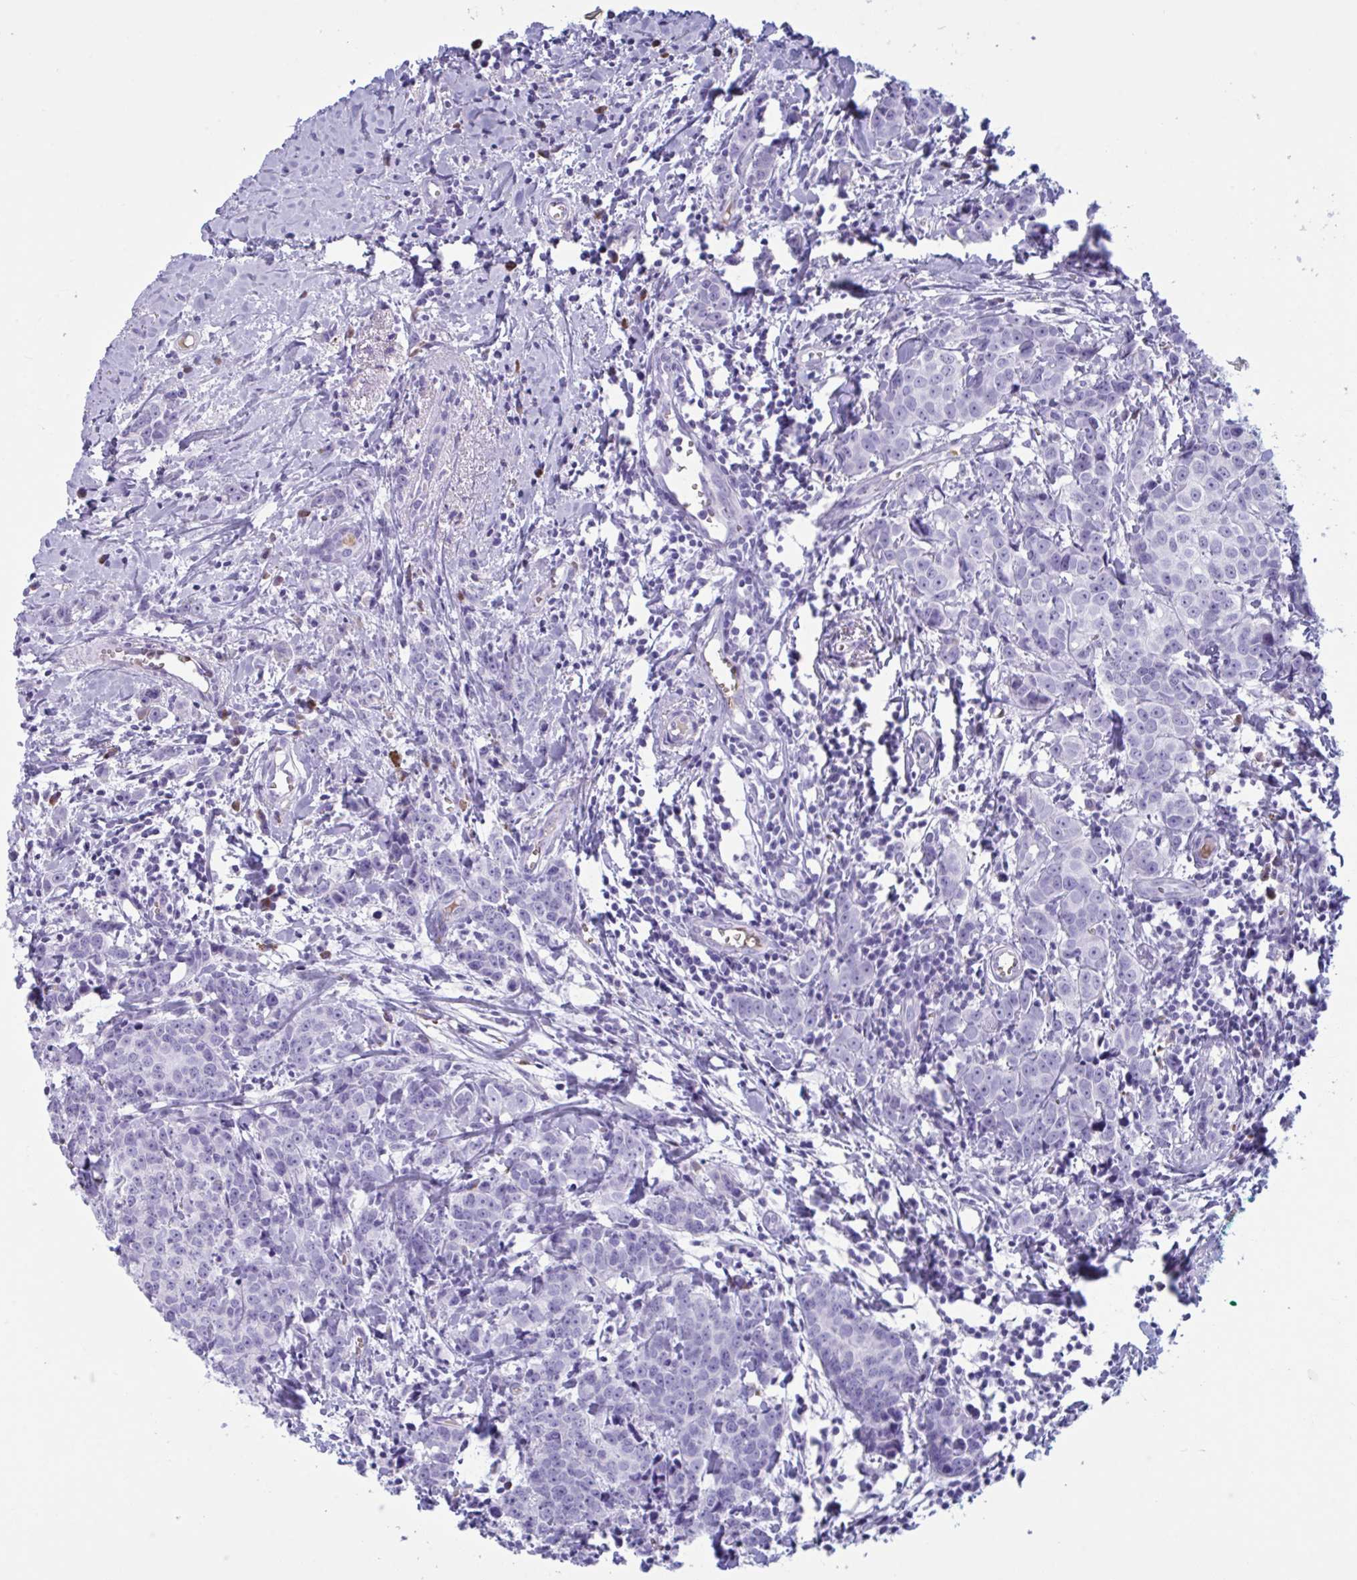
{"staining": {"intensity": "negative", "quantity": "none", "location": "none"}, "tissue": "breast cancer", "cell_type": "Tumor cells", "image_type": "cancer", "snomed": [{"axis": "morphology", "description": "Duct carcinoma"}, {"axis": "topography", "description": "Breast"}], "caption": "DAB immunohistochemical staining of human breast cancer (intraductal carcinoma) displays no significant positivity in tumor cells.", "gene": "SLC2A1", "patient": {"sex": "female", "age": 80}}